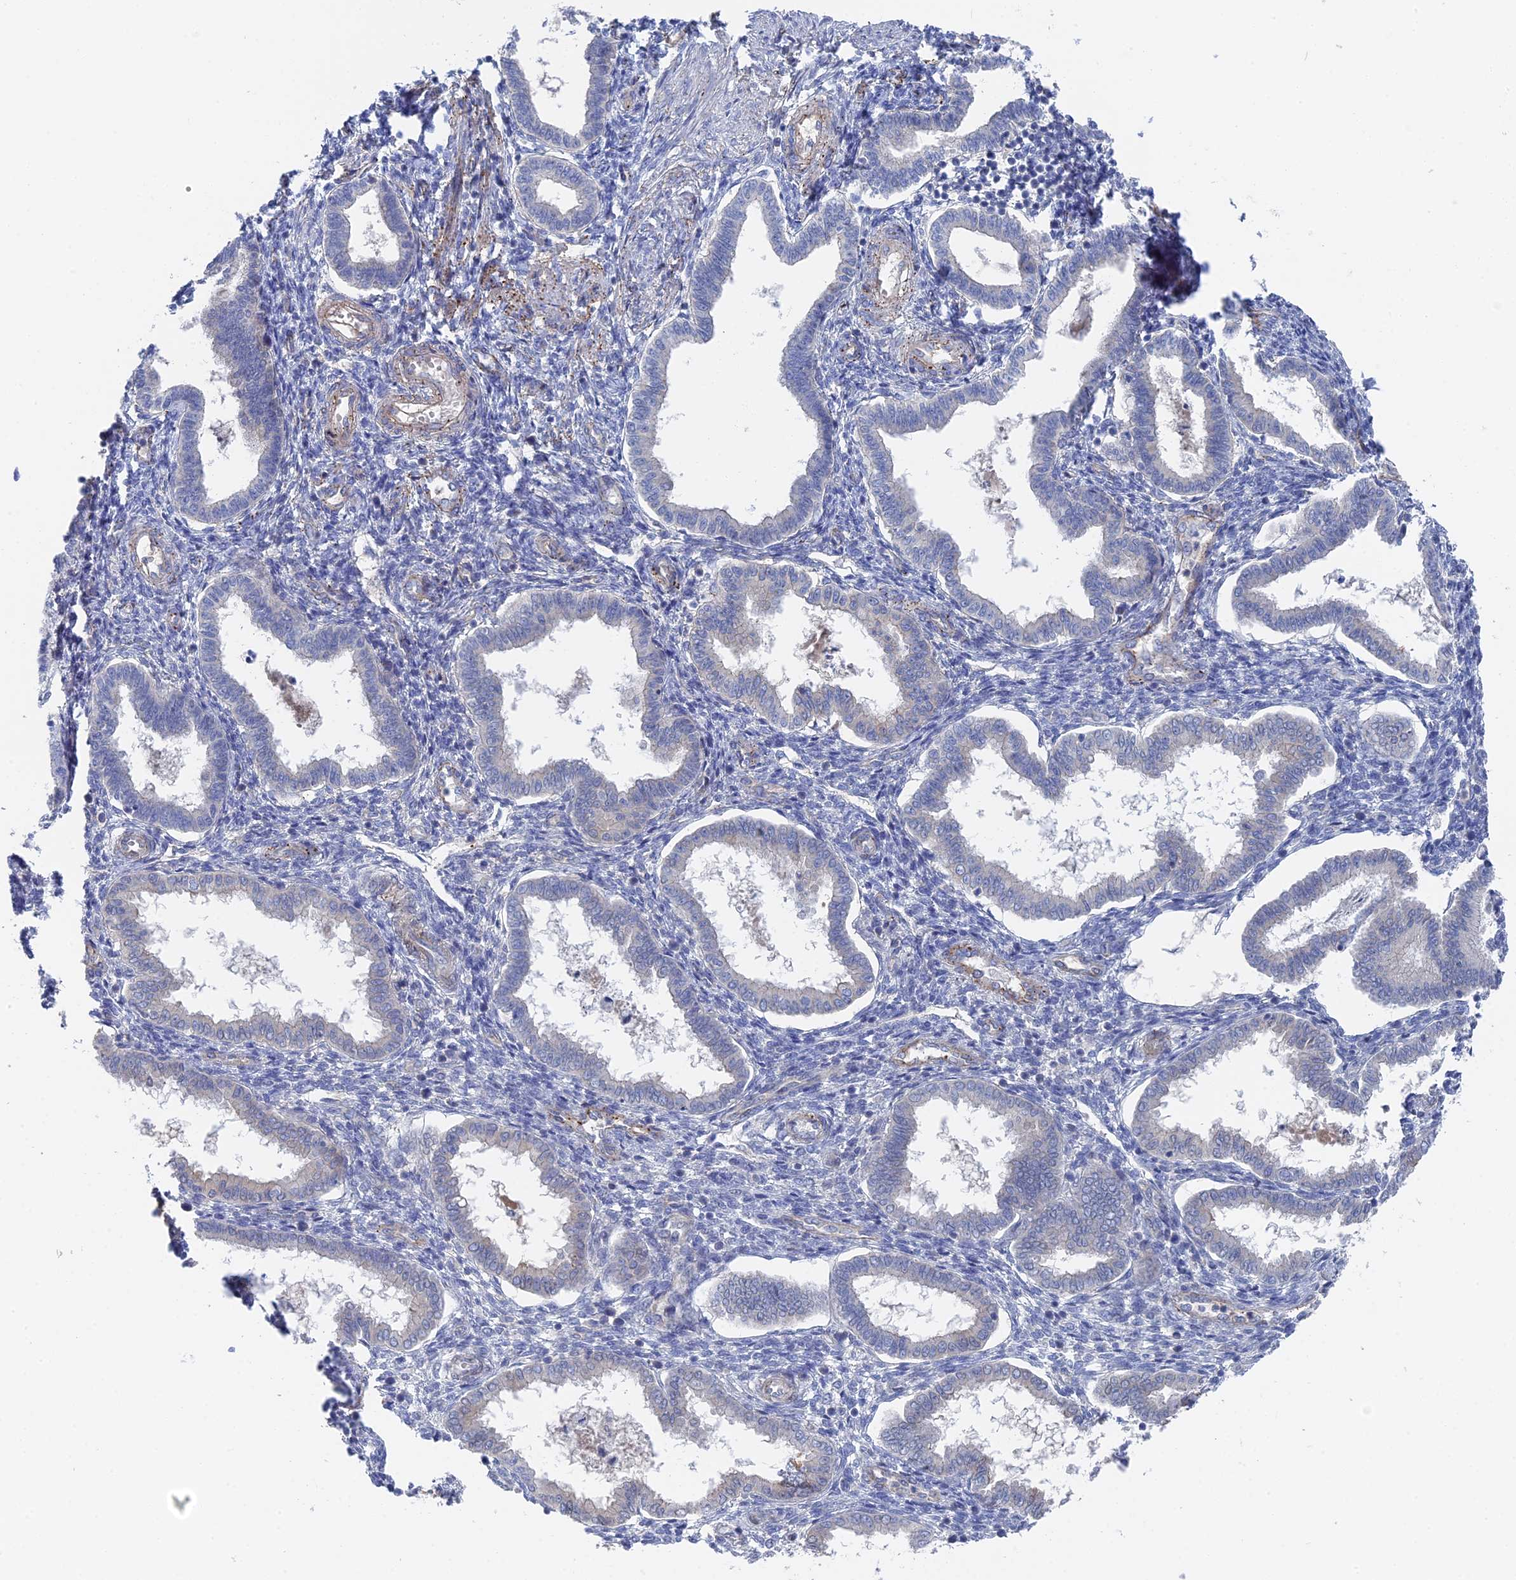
{"staining": {"intensity": "negative", "quantity": "none", "location": "none"}, "tissue": "endometrium", "cell_type": "Cells in endometrial stroma", "image_type": "normal", "snomed": [{"axis": "morphology", "description": "Normal tissue, NOS"}, {"axis": "topography", "description": "Endometrium"}], "caption": "Cells in endometrial stroma show no significant positivity in unremarkable endometrium. Brightfield microscopy of immunohistochemistry stained with DAB (3,3'-diaminobenzidine) (brown) and hematoxylin (blue), captured at high magnification.", "gene": "MTHFSD", "patient": {"sex": "female", "age": 24}}